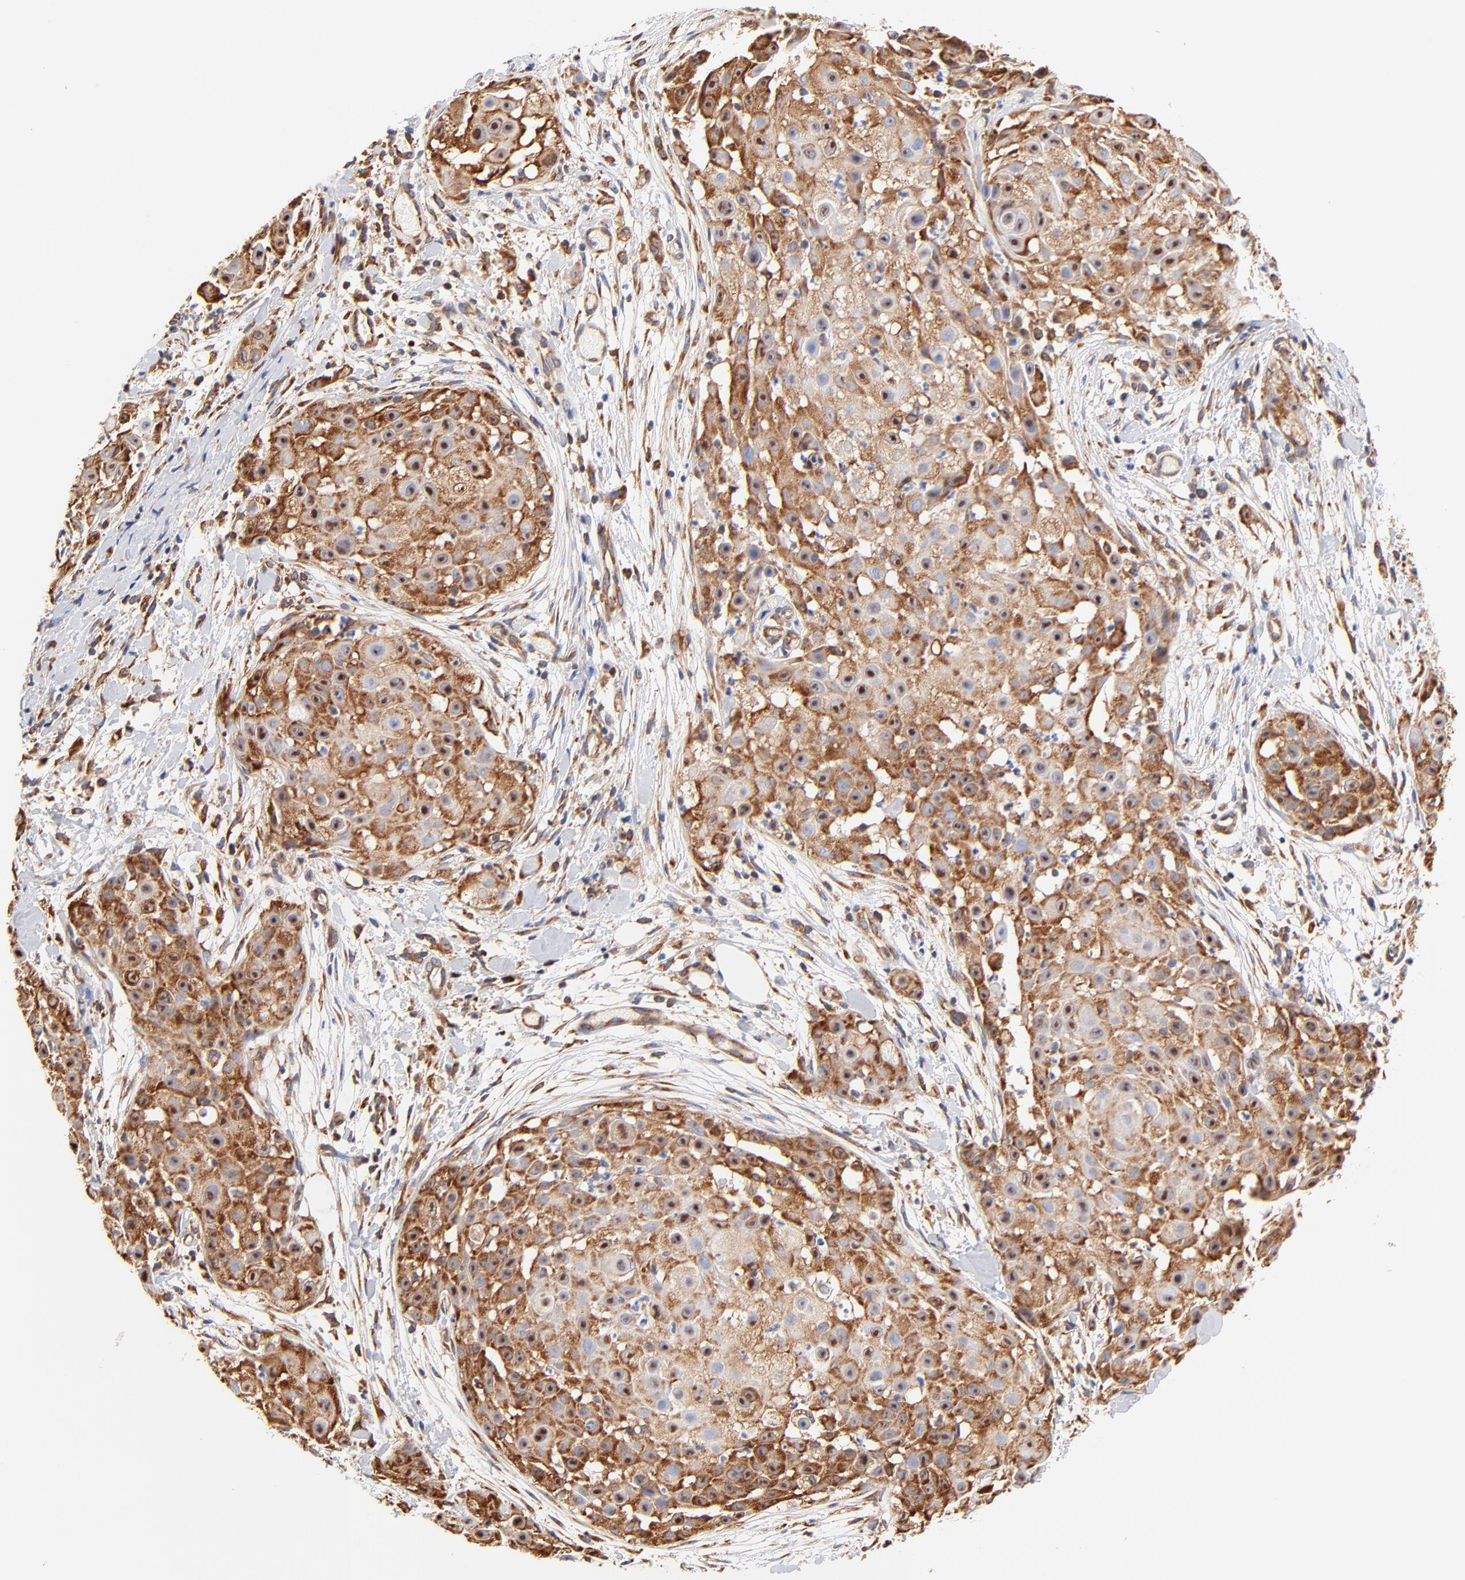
{"staining": {"intensity": "strong", "quantity": ">75%", "location": "cytoplasmic/membranous,nuclear"}, "tissue": "skin cancer", "cell_type": "Tumor cells", "image_type": "cancer", "snomed": [{"axis": "morphology", "description": "Squamous cell carcinoma, NOS"}, {"axis": "topography", "description": "Skin"}], "caption": "Skin squamous cell carcinoma stained with a protein marker shows strong staining in tumor cells.", "gene": "RPL27", "patient": {"sex": "female", "age": 57}}